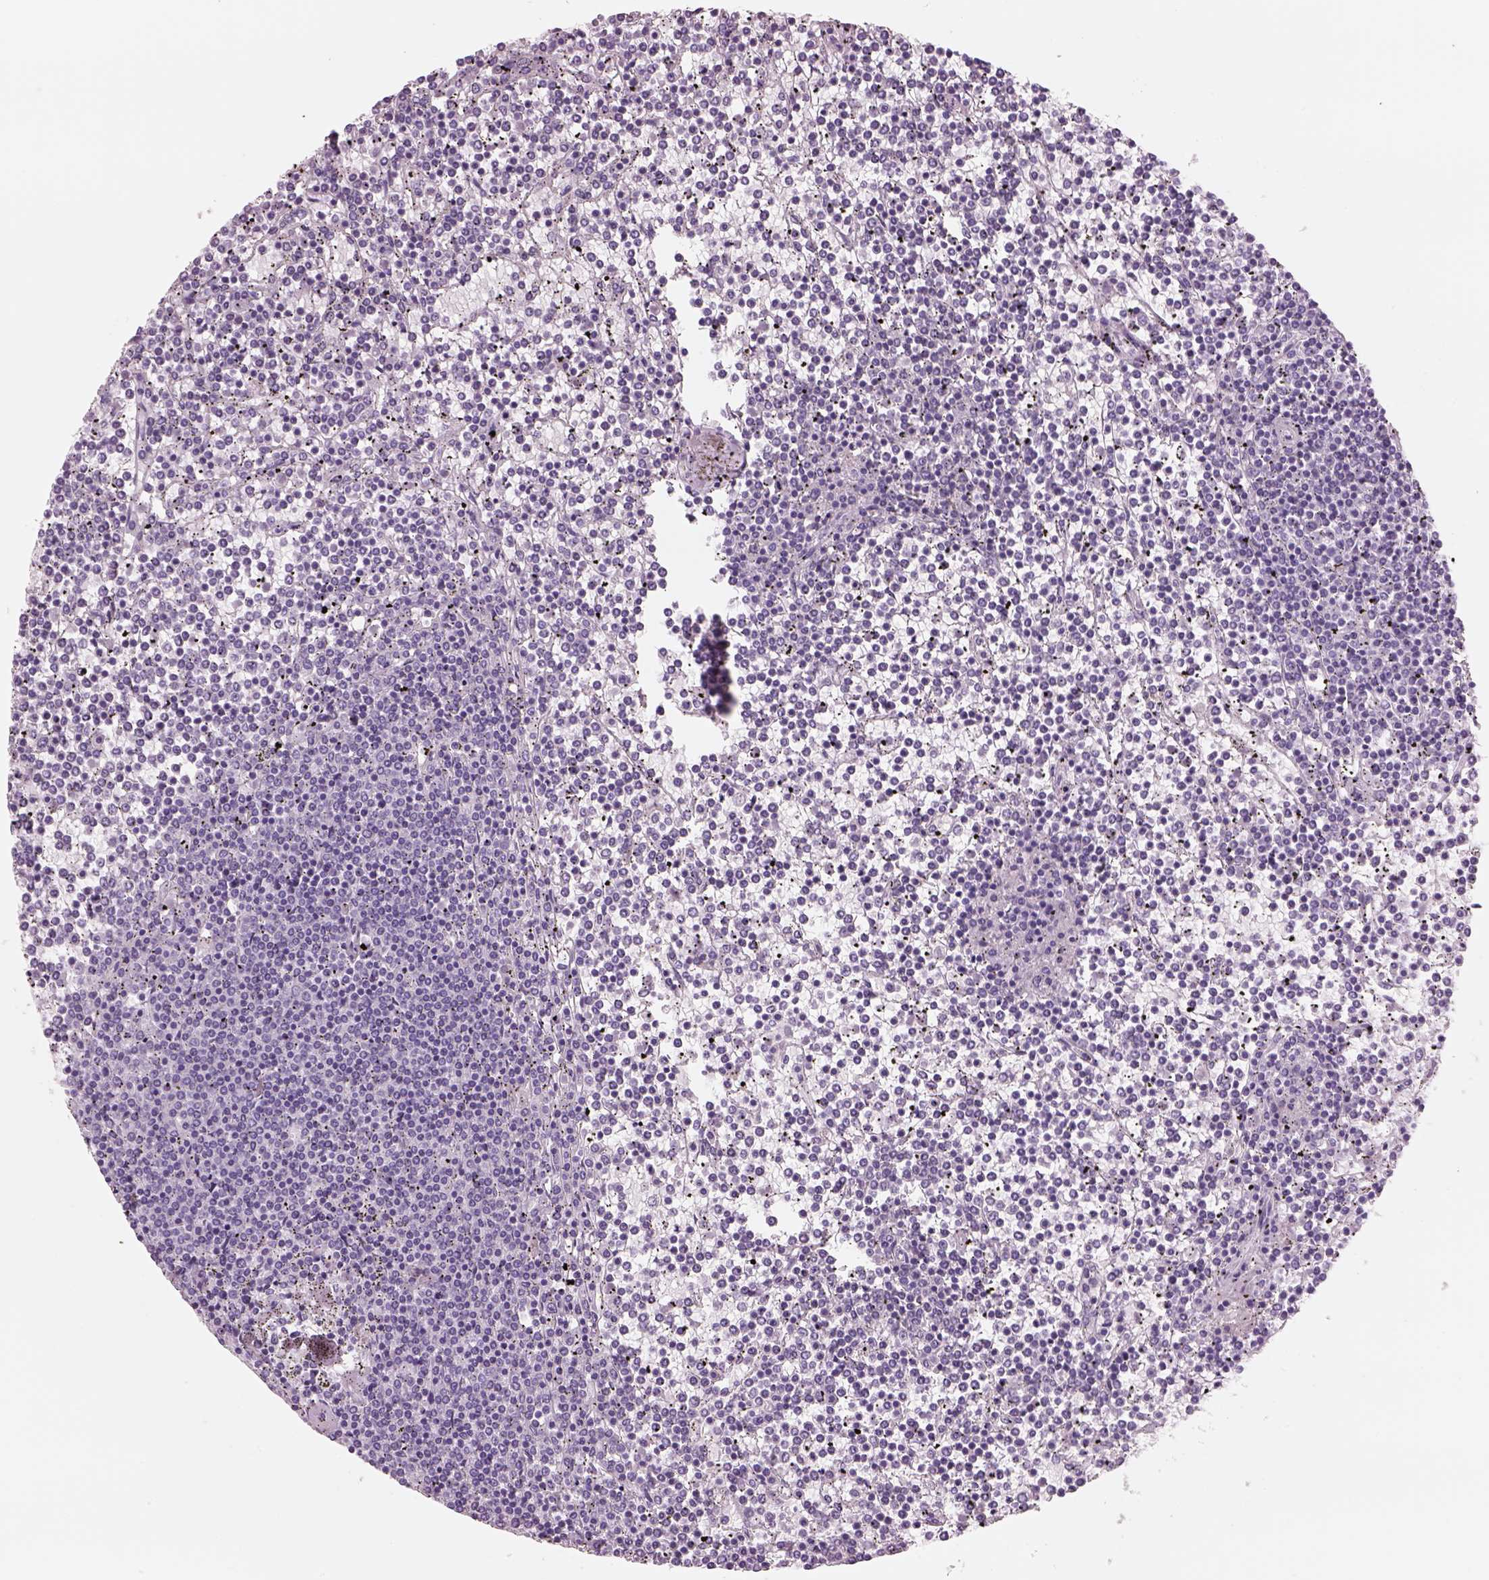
{"staining": {"intensity": "negative", "quantity": "none", "location": "none"}, "tissue": "lymphoma", "cell_type": "Tumor cells", "image_type": "cancer", "snomed": [{"axis": "morphology", "description": "Malignant lymphoma, non-Hodgkin's type, Low grade"}, {"axis": "topography", "description": "Spleen"}], "caption": "Immunohistochemistry histopathology image of lymphoma stained for a protein (brown), which shows no positivity in tumor cells.", "gene": "RHO", "patient": {"sex": "female", "age": 19}}